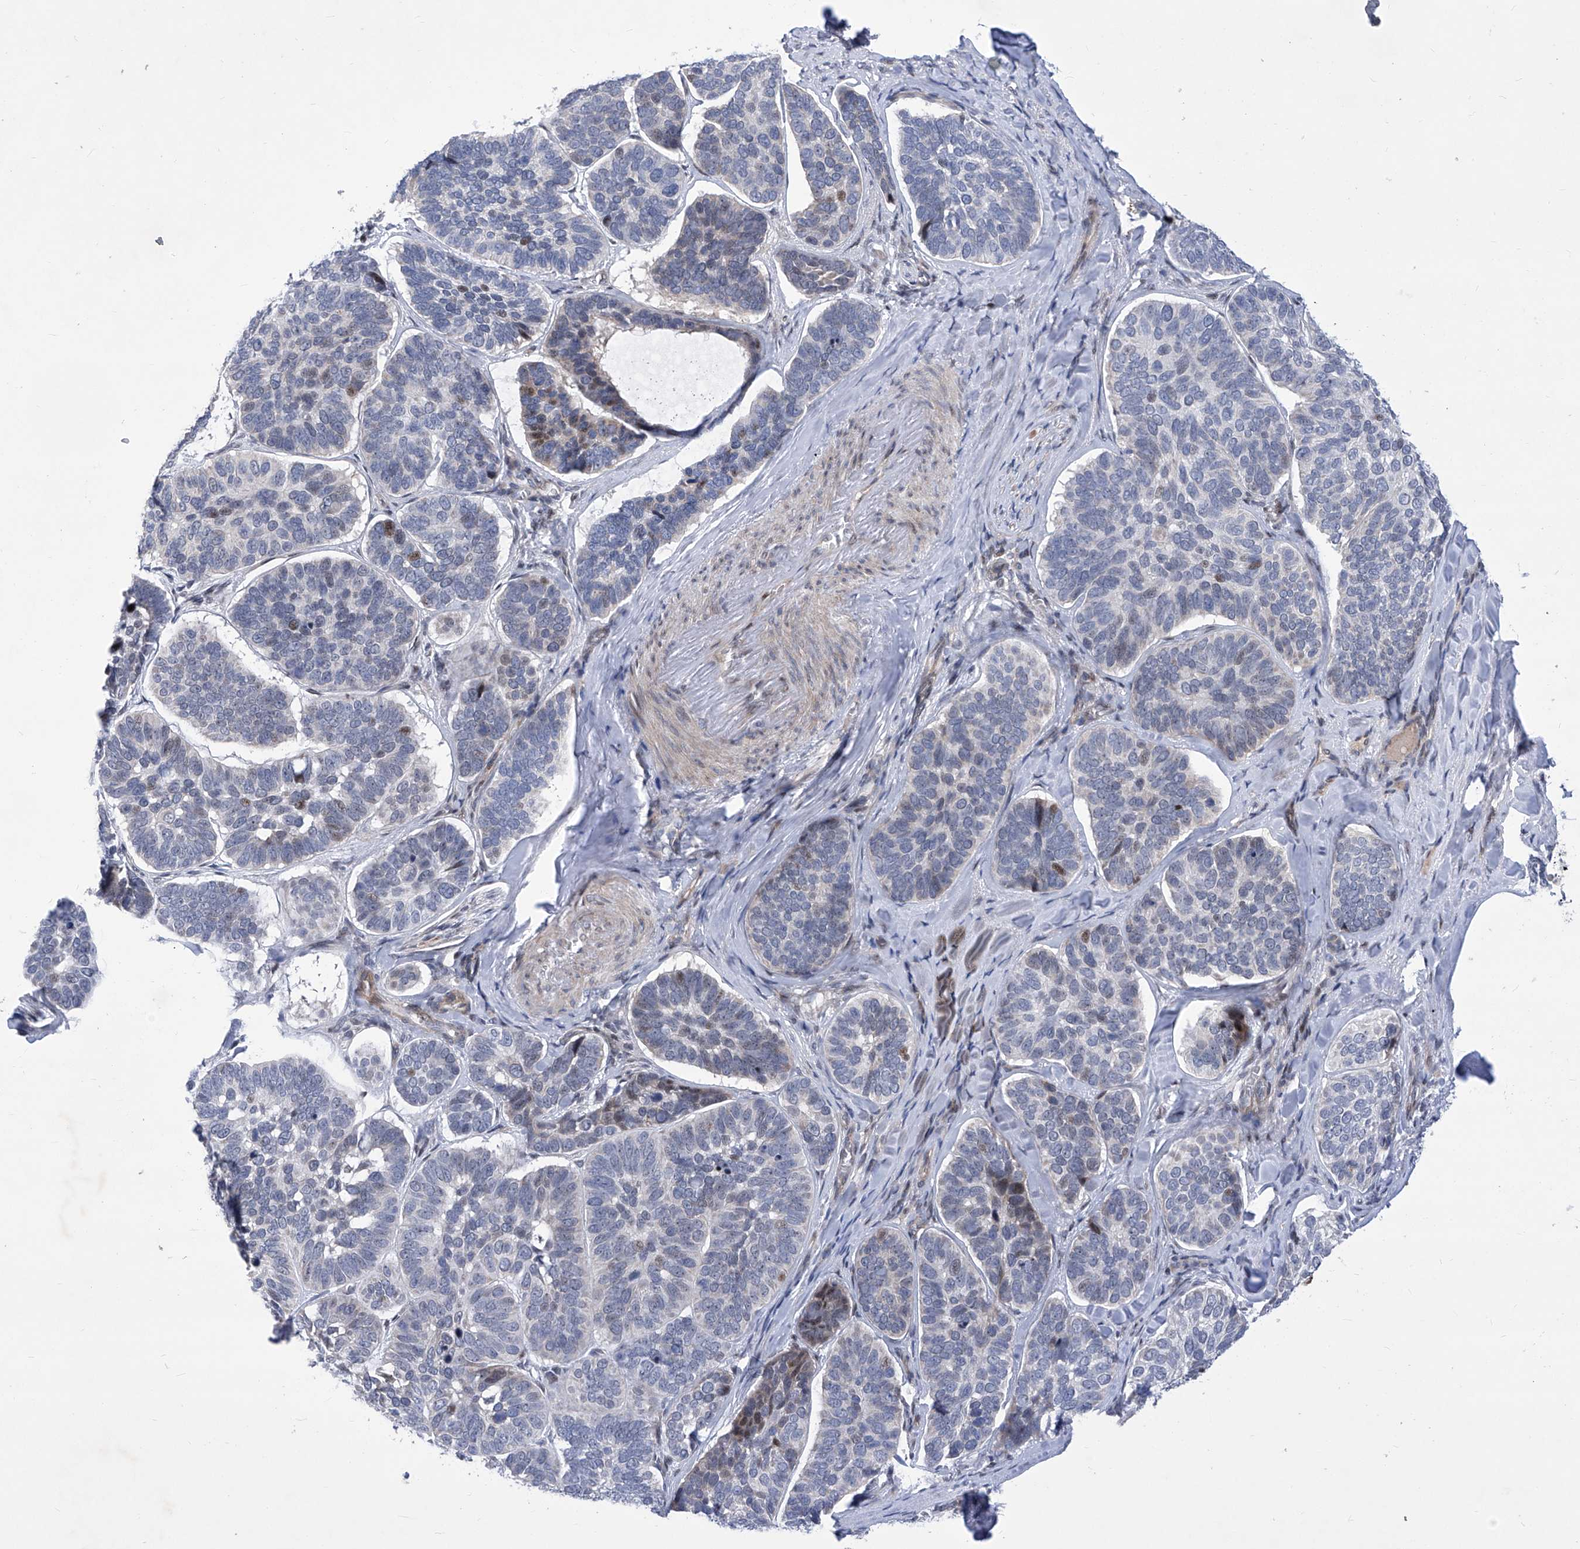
{"staining": {"intensity": "weak", "quantity": "<25%", "location": "nuclear"}, "tissue": "skin cancer", "cell_type": "Tumor cells", "image_type": "cancer", "snomed": [{"axis": "morphology", "description": "Basal cell carcinoma"}, {"axis": "topography", "description": "Skin"}], "caption": "Tumor cells show no significant protein positivity in skin cancer. Nuclei are stained in blue.", "gene": "NUFIP1", "patient": {"sex": "male", "age": 62}}